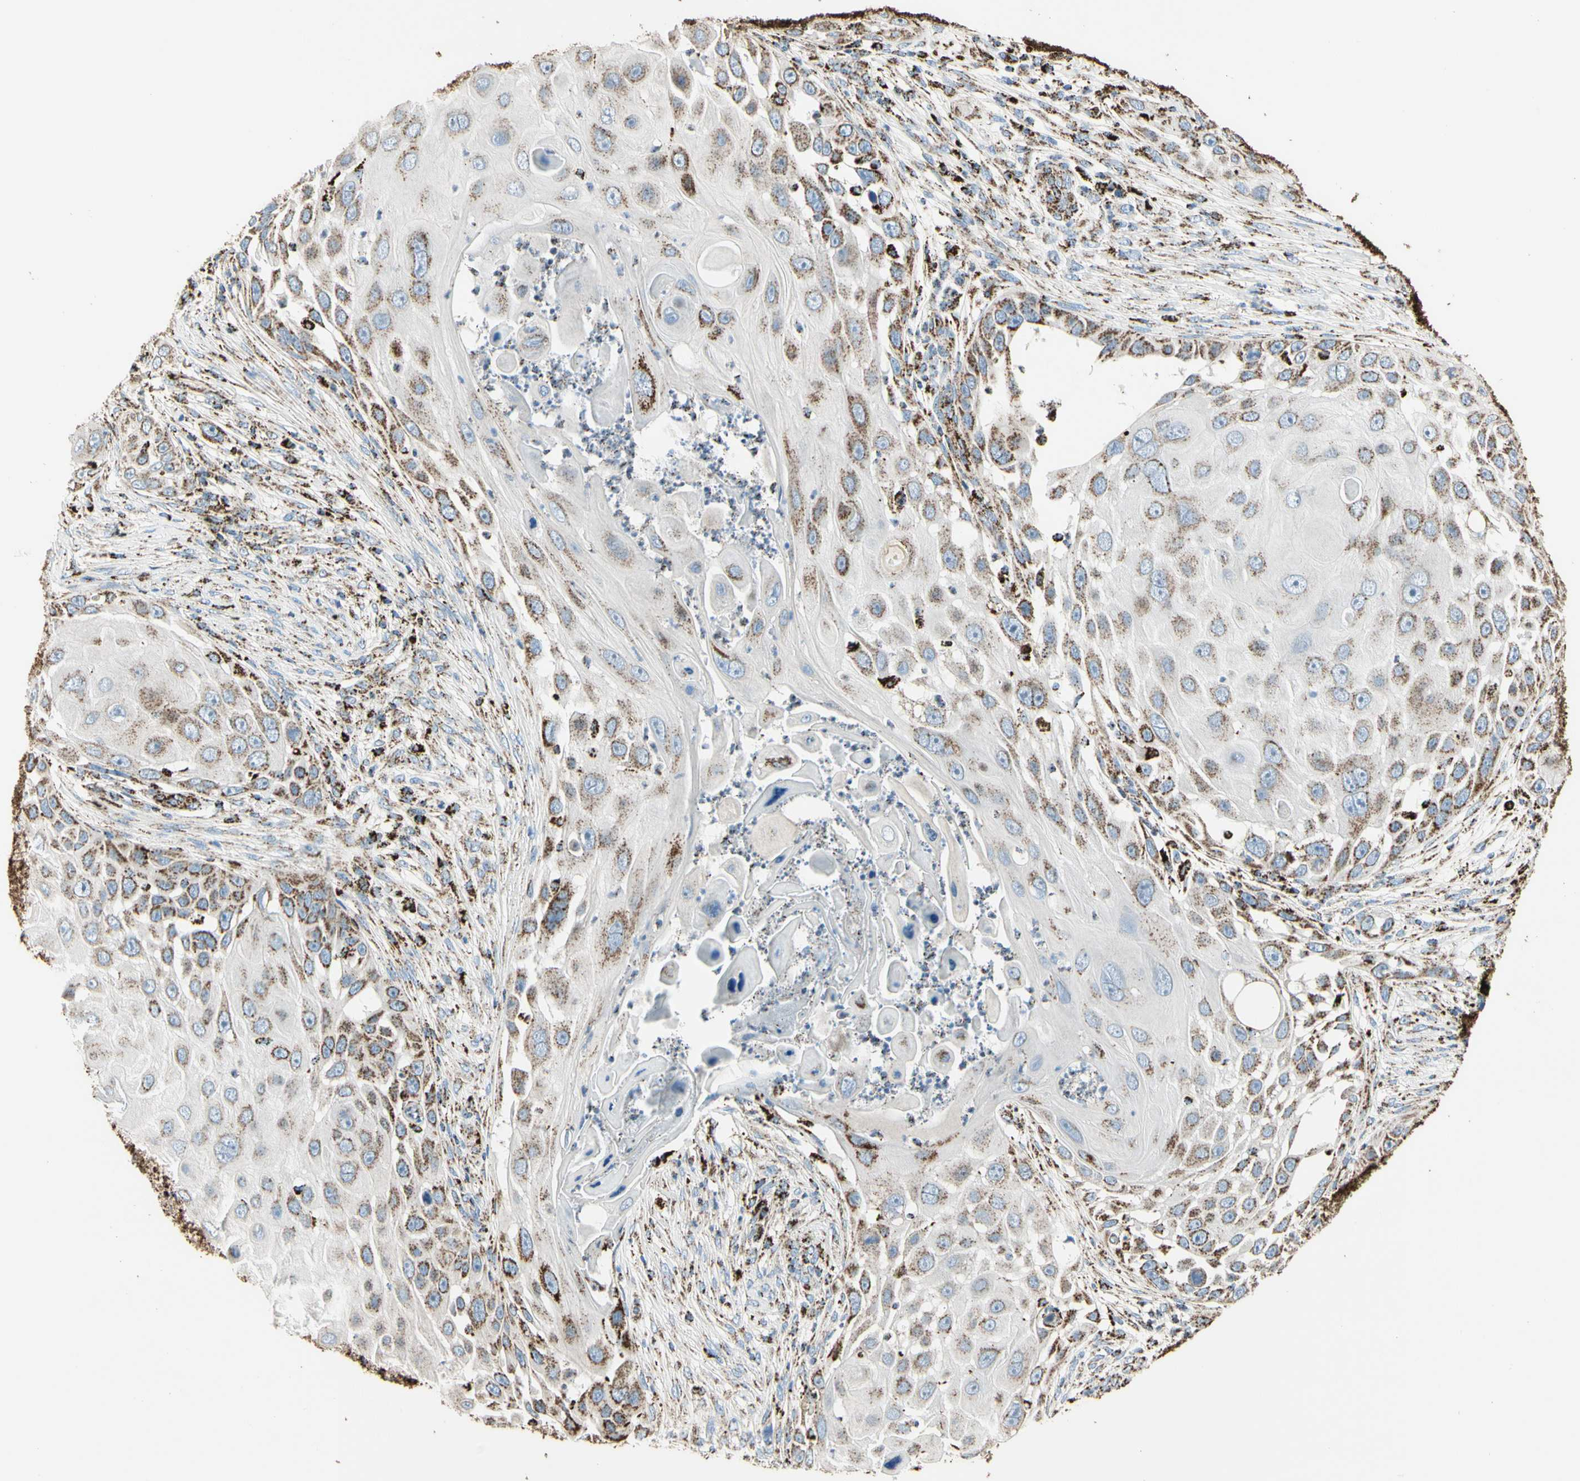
{"staining": {"intensity": "moderate", "quantity": "25%-75%", "location": "cytoplasmic/membranous"}, "tissue": "skin cancer", "cell_type": "Tumor cells", "image_type": "cancer", "snomed": [{"axis": "morphology", "description": "Squamous cell carcinoma, NOS"}, {"axis": "topography", "description": "Skin"}], "caption": "Tumor cells demonstrate moderate cytoplasmic/membranous expression in approximately 25%-75% of cells in skin cancer (squamous cell carcinoma). The protein is shown in brown color, while the nuclei are stained blue.", "gene": "ME2", "patient": {"sex": "female", "age": 44}}